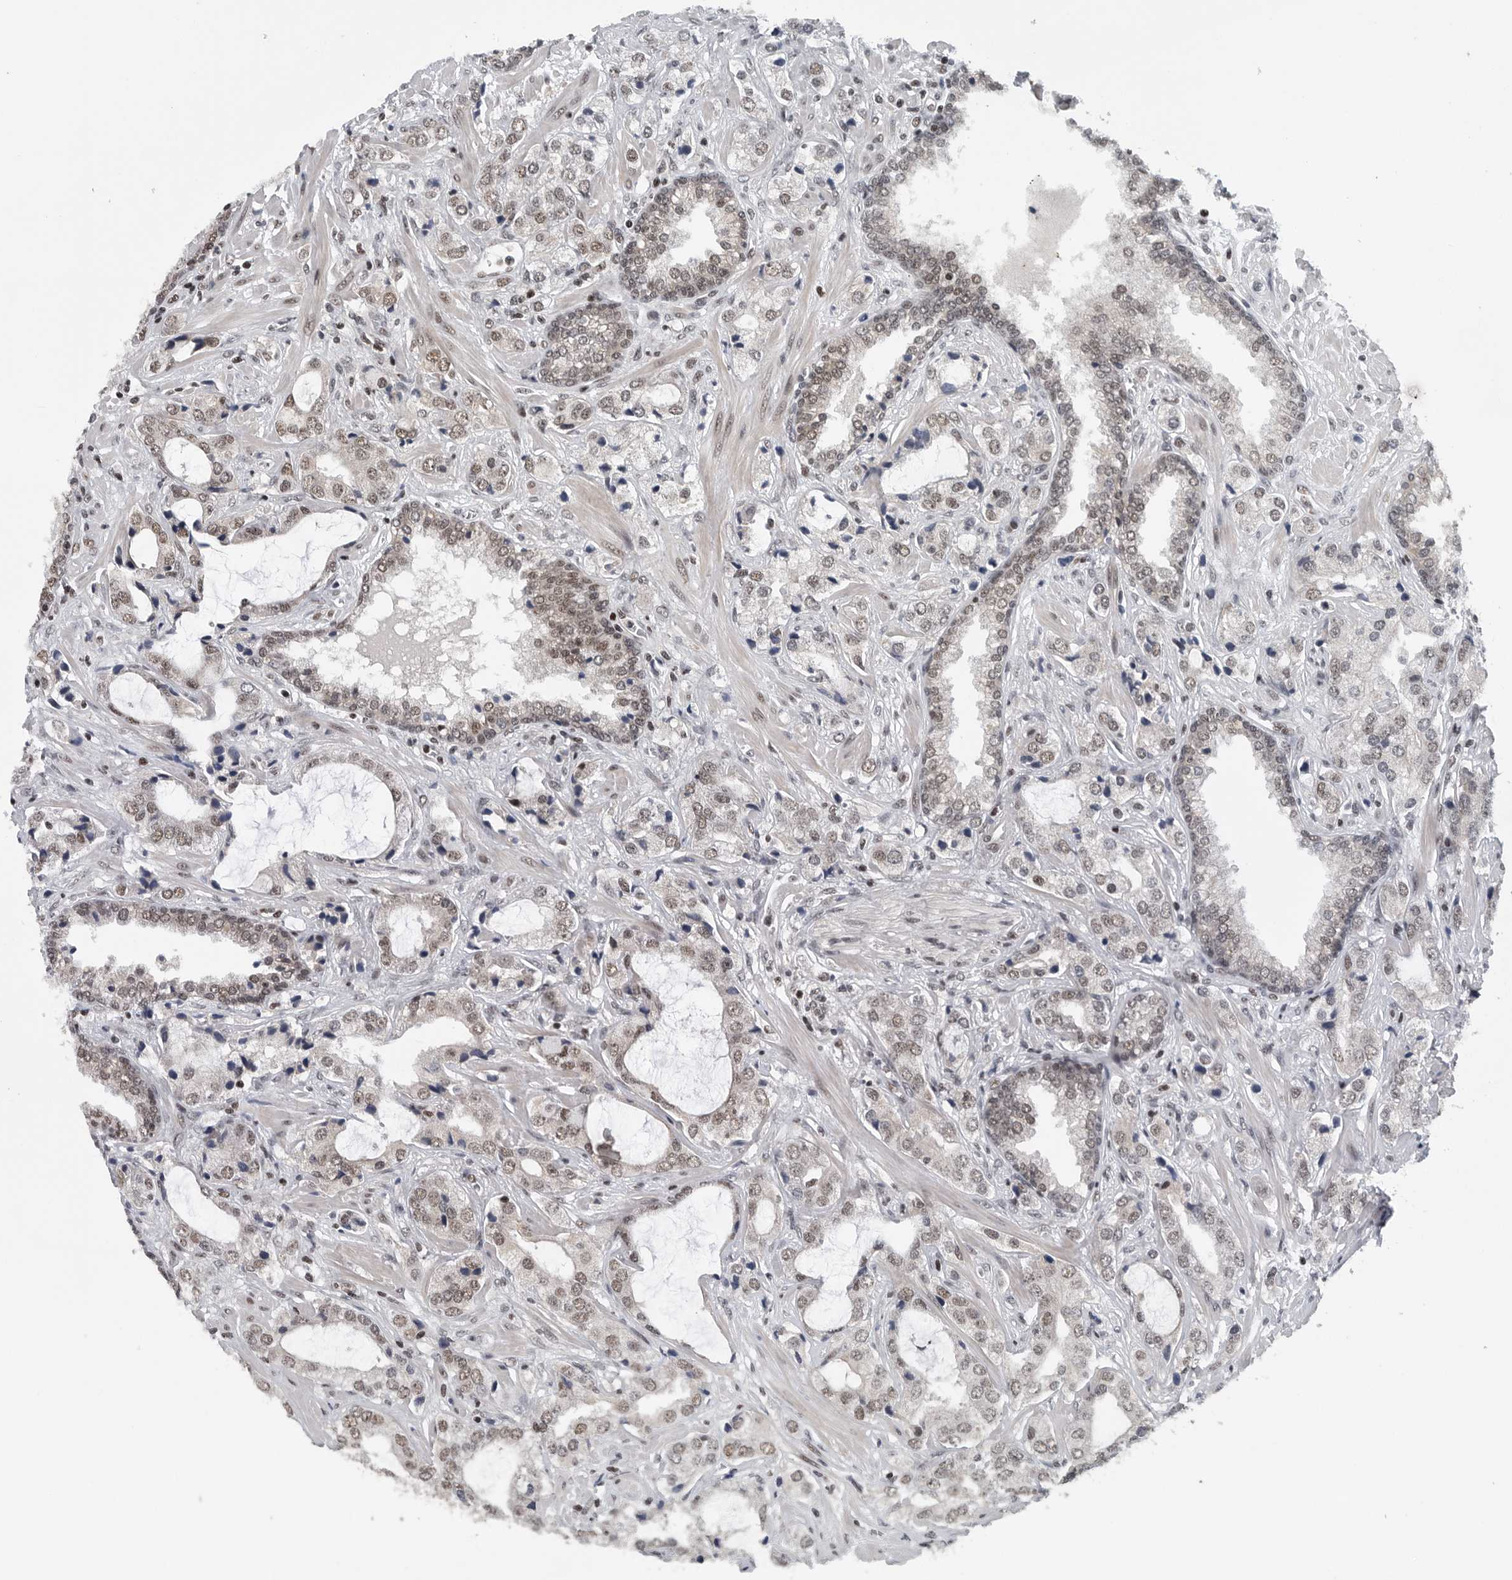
{"staining": {"intensity": "moderate", "quantity": "25%-75%", "location": "nuclear"}, "tissue": "prostate cancer", "cell_type": "Tumor cells", "image_type": "cancer", "snomed": [{"axis": "morphology", "description": "Adenocarcinoma, High grade"}, {"axis": "topography", "description": "Prostate"}], "caption": "There is medium levels of moderate nuclear positivity in tumor cells of prostate high-grade adenocarcinoma, as demonstrated by immunohistochemical staining (brown color).", "gene": "SENP7", "patient": {"sex": "male", "age": 66}}